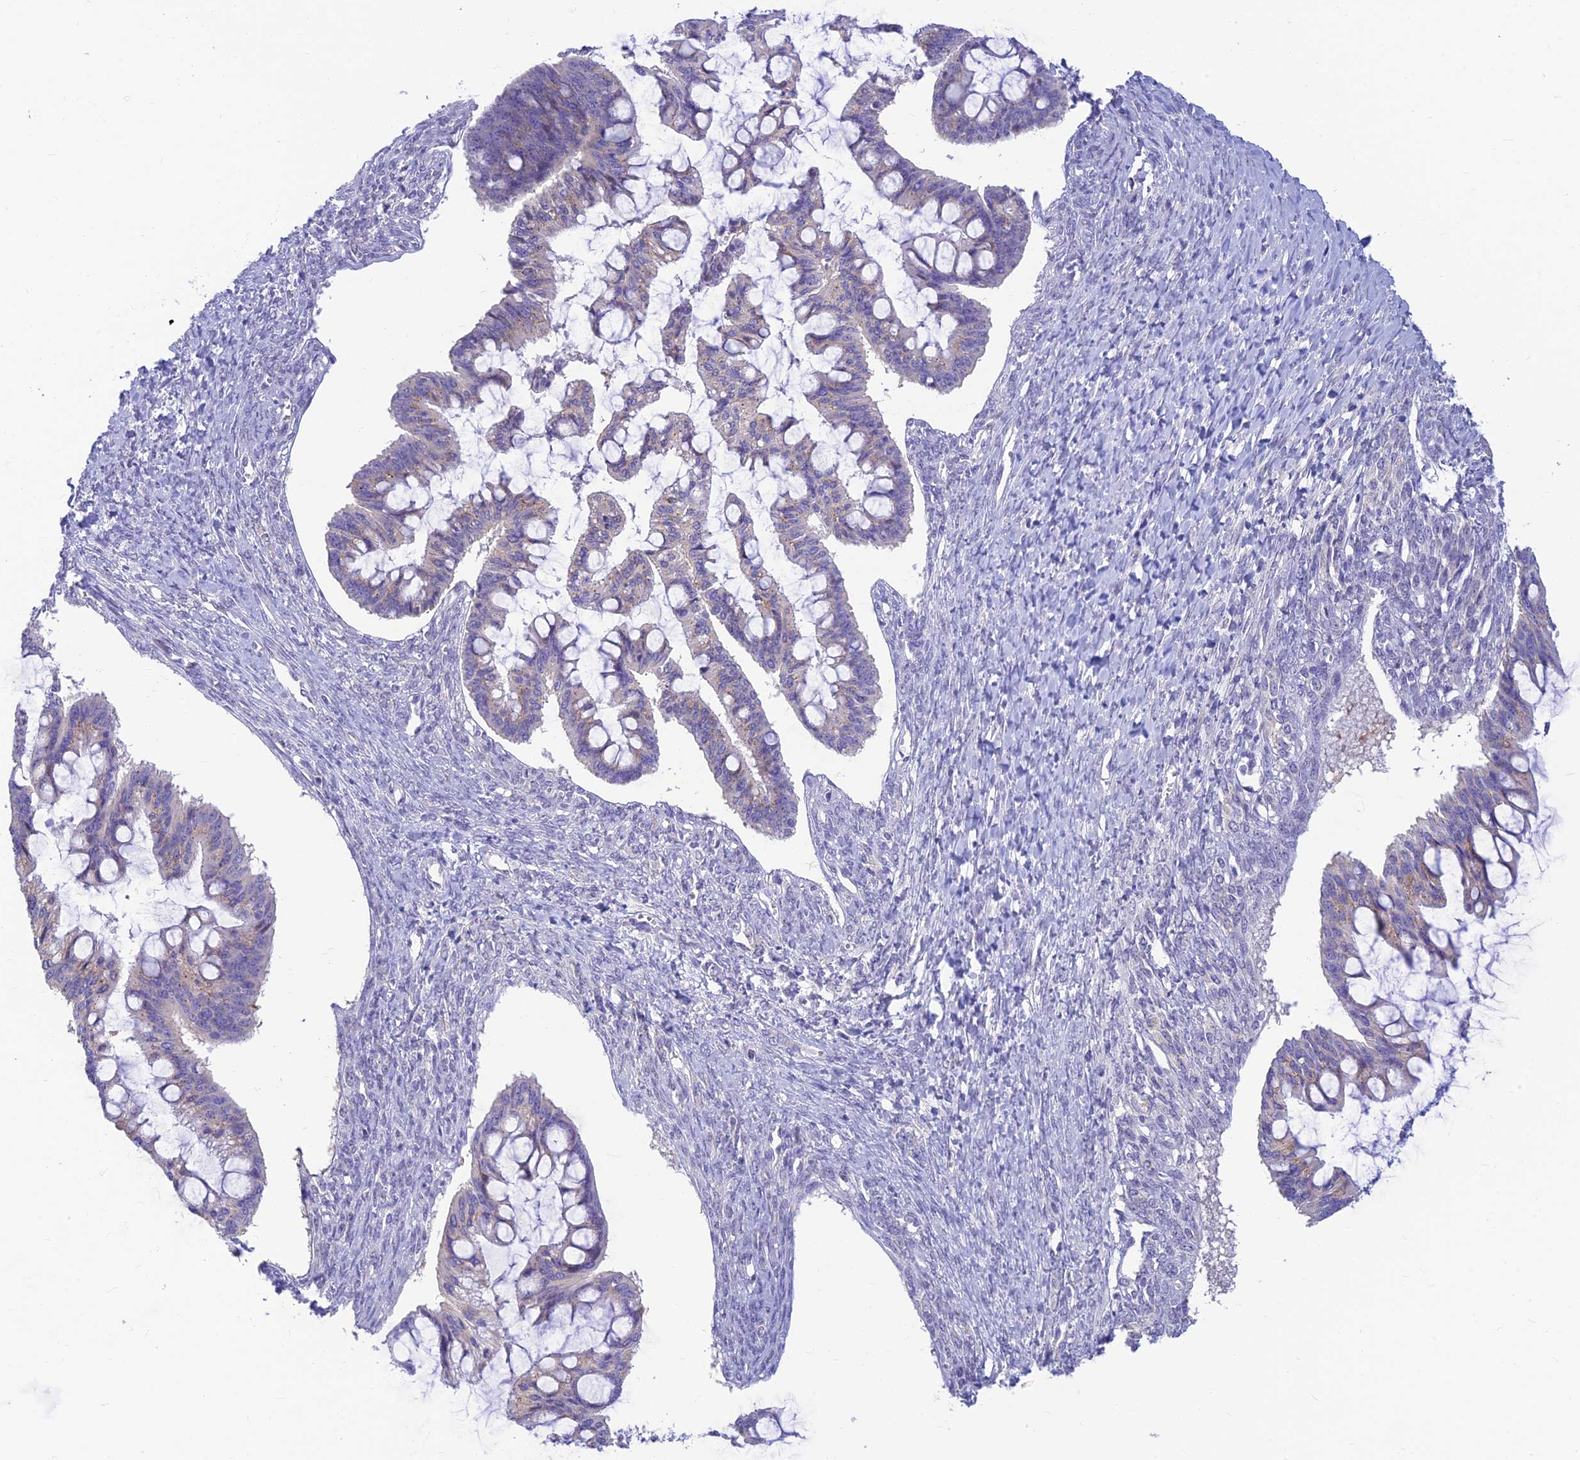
{"staining": {"intensity": "weak", "quantity": "<25%", "location": "cytoplasmic/membranous"}, "tissue": "ovarian cancer", "cell_type": "Tumor cells", "image_type": "cancer", "snomed": [{"axis": "morphology", "description": "Cystadenocarcinoma, mucinous, NOS"}, {"axis": "topography", "description": "Ovary"}], "caption": "The photomicrograph shows no significant staining in tumor cells of ovarian mucinous cystadenocarcinoma.", "gene": "INKA1", "patient": {"sex": "female", "age": 73}}